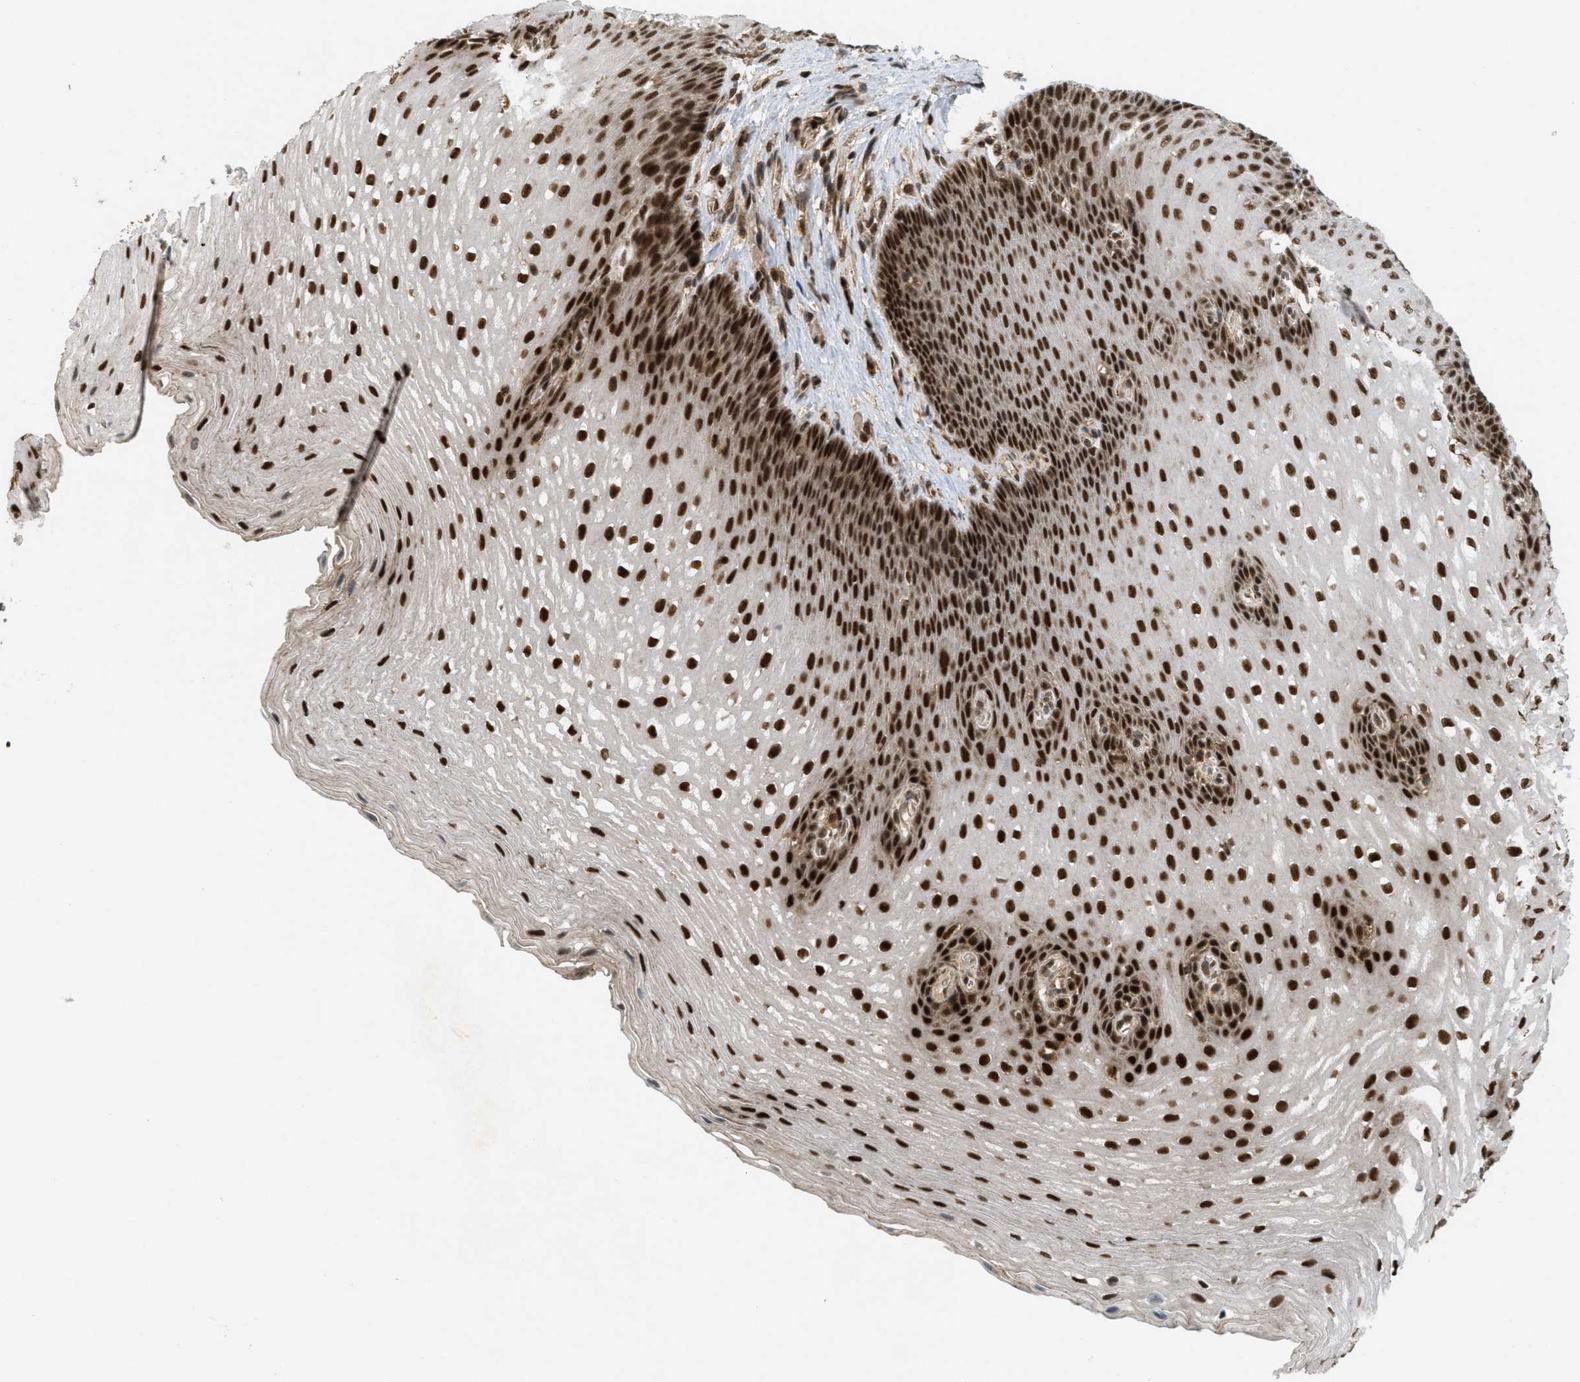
{"staining": {"intensity": "strong", "quantity": ">75%", "location": "cytoplasmic/membranous,nuclear"}, "tissue": "esophagus", "cell_type": "Squamous epithelial cells", "image_type": "normal", "snomed": [{"axis": "morphology", "description": "Normal tissue, NOS"}, {"axis": "topography", "description": "Esophagus"}], "caption": "Immunohistochemistry (IHC) micrograph of unremarkable esophagus stained for a protein (brown), which exhibits high levels of strong cytoplasmic/membranous,nuclear staining in approximately >75% of squamous epithelial cells.", "gene": "TLK1", "patient": {"sex": "male", "age": 48}}